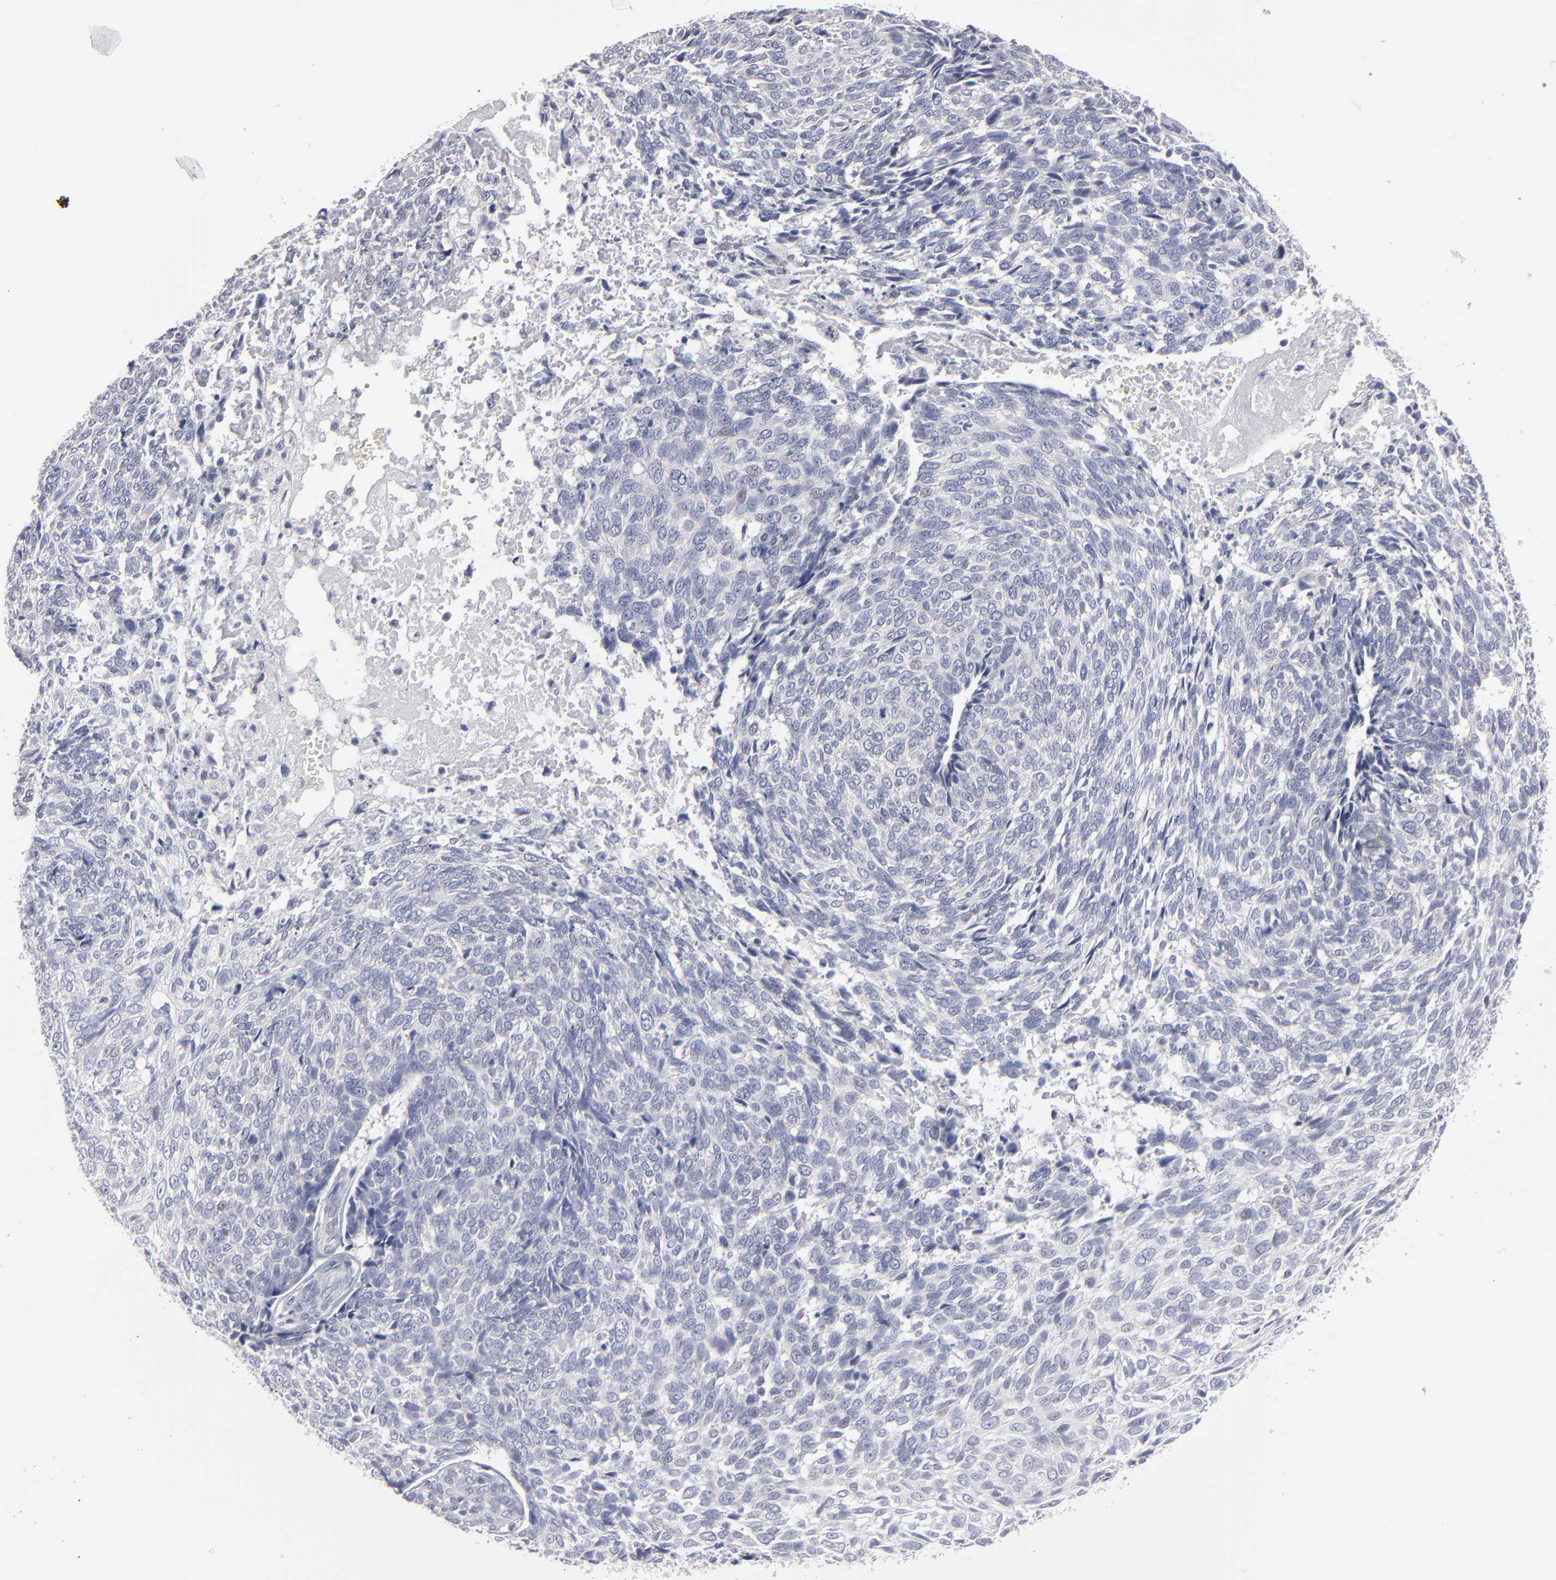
{"staining": {"intensity": "negative", "quantity": "none", "location": "none"}, "tissue": "skin cancer", "cell_type": "Tumor cells", "image_type": "cancer", "snomed": [{"axis": "morphology", "description": "Basal cell carcinoma"}, {"axis": "topography", "description": "Skin"}], "caption": "A micrograph of skin cancer (basal cell carcinoma) stained for a protein displays no brown staining in tumor cells.", "gene": "CCDC80", "patient": {"sex": "male", "age": 72}}